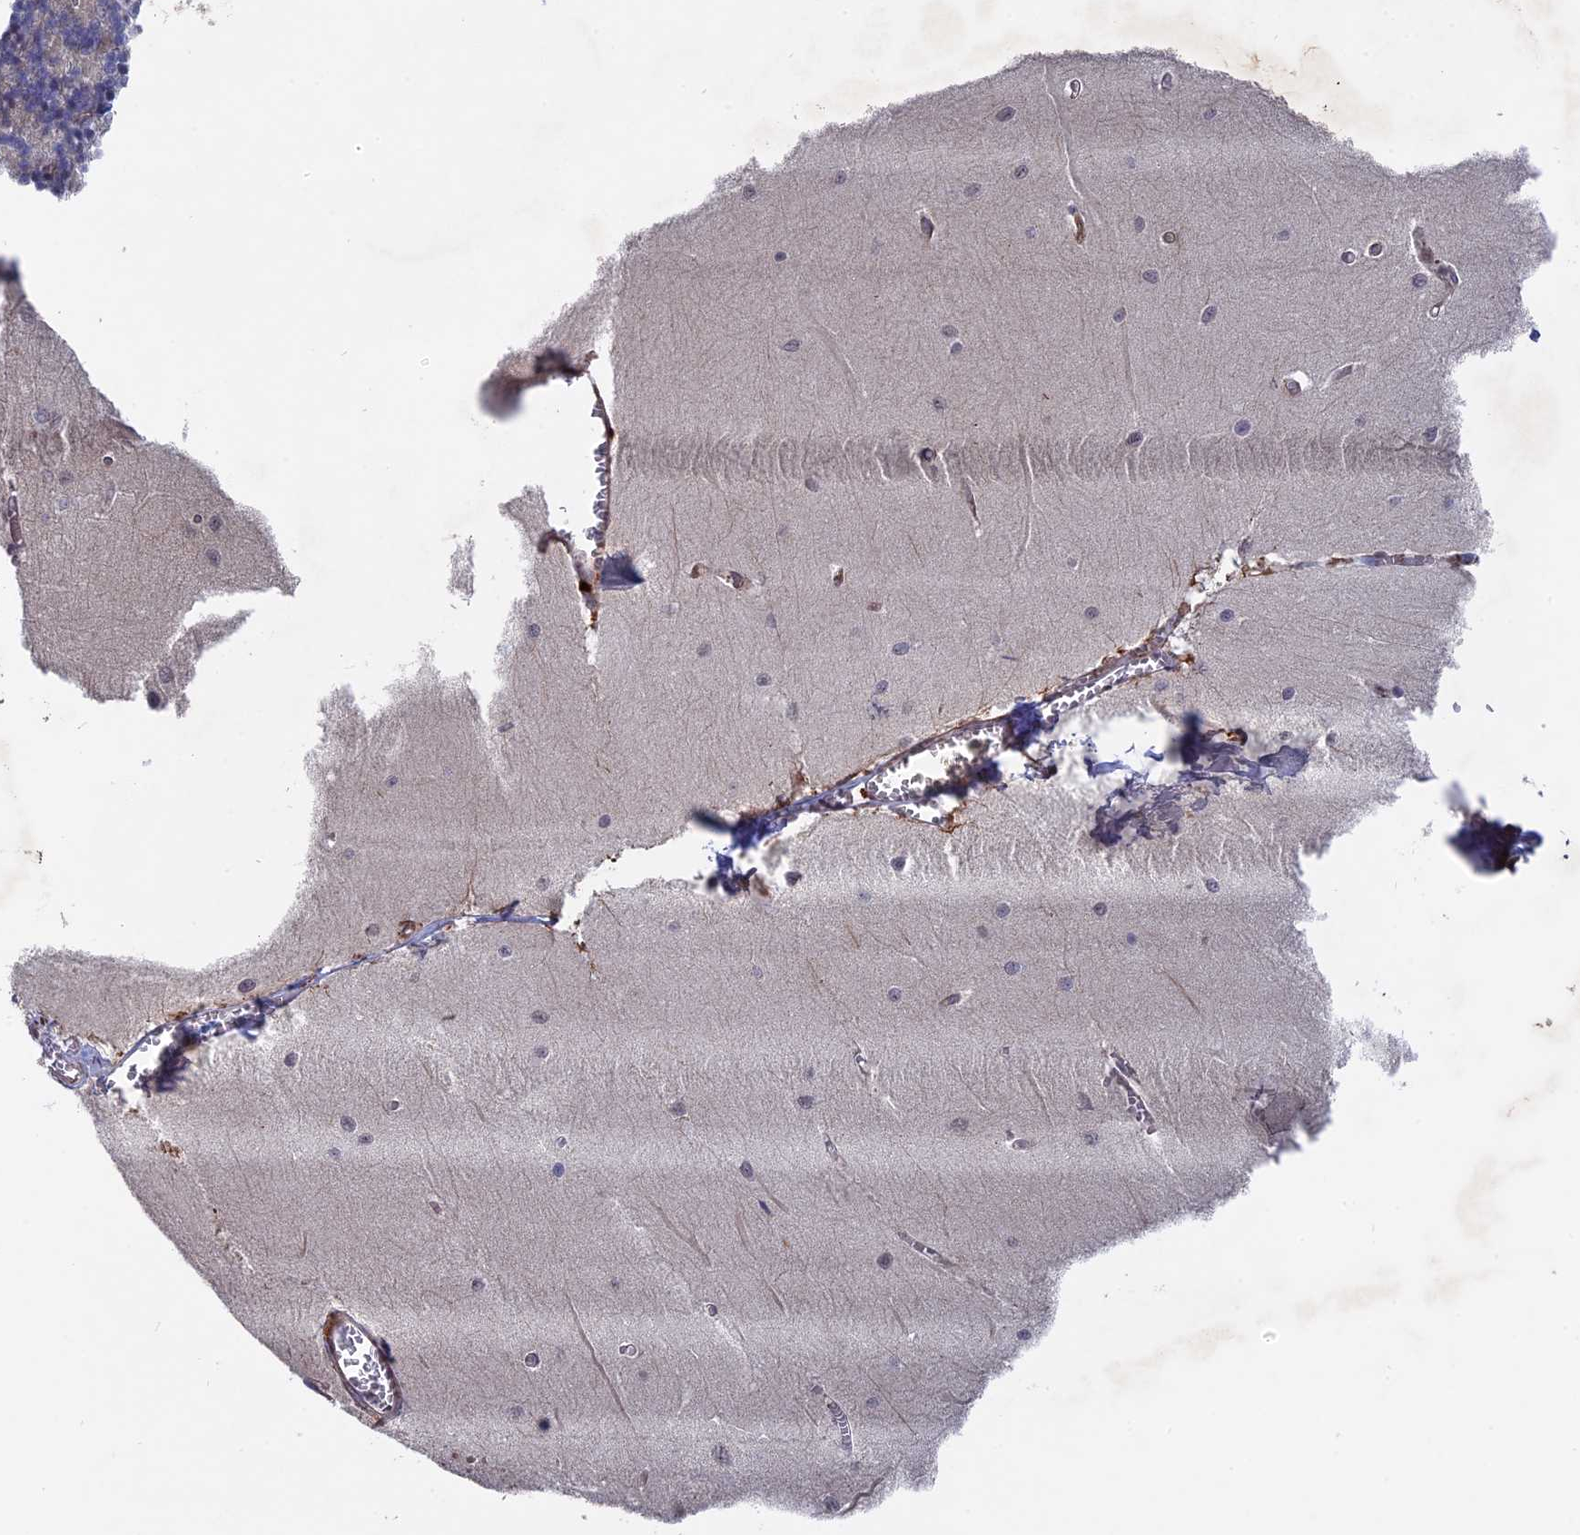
{"staining": {"intensity": "negative", "quantity": "none", "location": "none"}, "tissue": "cerebellum", "cell_type": "Cells in granular layer", "image_type": "normal", "snomed": [{"axis": "morphology", "description": "Normal tissue, NOS"}, {"axis": "topography", "description": "Cerebellum"}], "caption": "Immunohistochemistry (IHC) photomicrograph of unremarkable cerebellum: human cerebellum stained with DAB shows no significant protein expression in cells in granular layer. (DAB (3,3'-diaminobenzidine) immunohistochemistry (IHC), high magnification).", "gene": "NOSIP", "patient": {"sex": "male", "age": 37}}